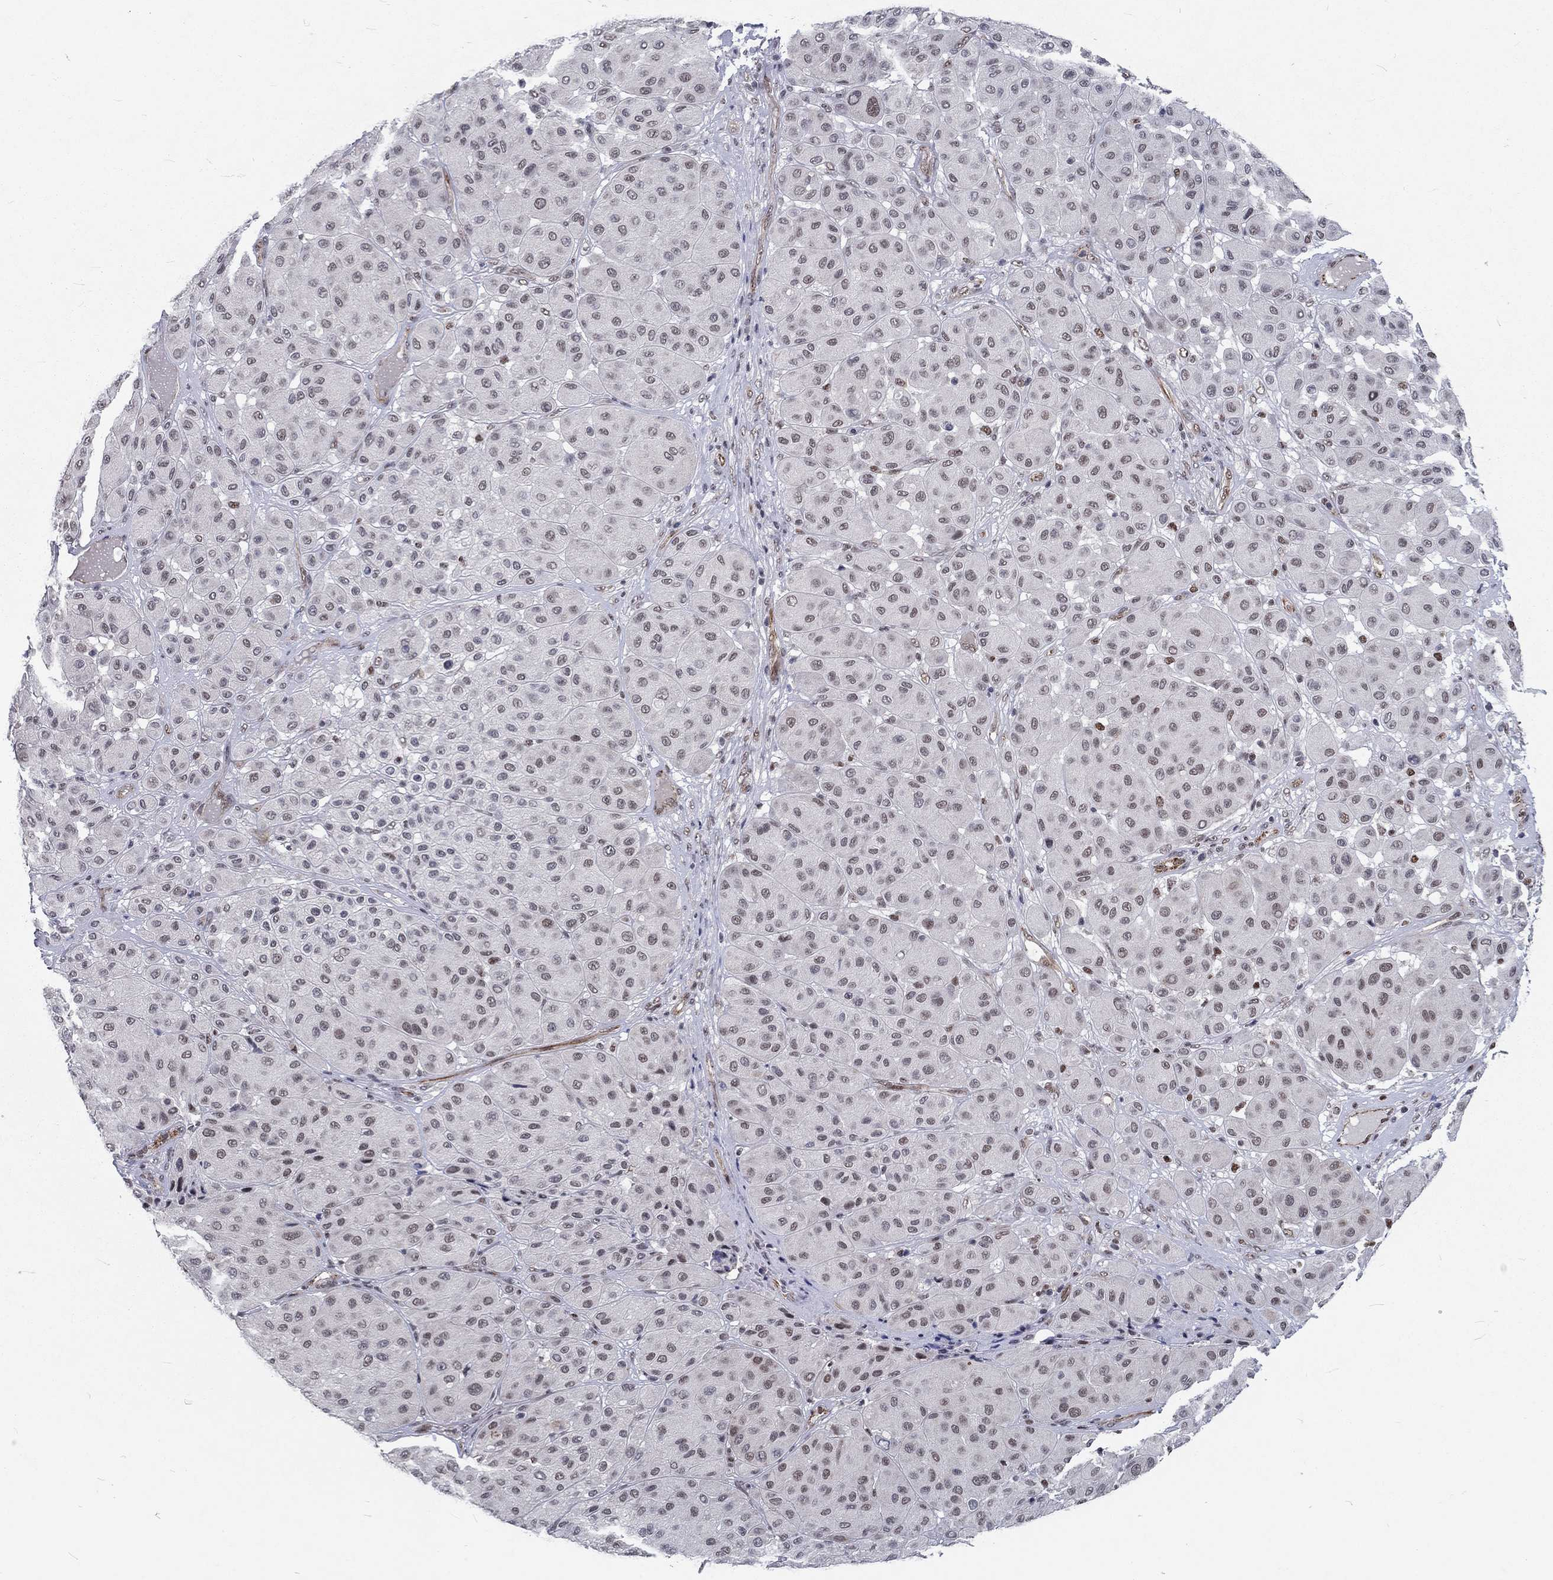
{"staining": {"intensity": "moderate", "quantity": "<25%", "location": "nuclear"}, "tissue": "melanoma", "cell_type": "Tumor cells", "image_type": "cancer", "snomed": [{"axis": "morphology", "description": "Malignant melanoma, Metastatic site"}, {"axis": "topography", "description": "Smooth muscle"}], "caption": "This image exhibits immunohistochemistry (IHC) staining of human malignant melanoma (metastatic site), with low moderate nuclear staining in approximately <25% of tumor cells.", "gene": "ZBED1", "patient": {"sex": "male", "age": 41}}